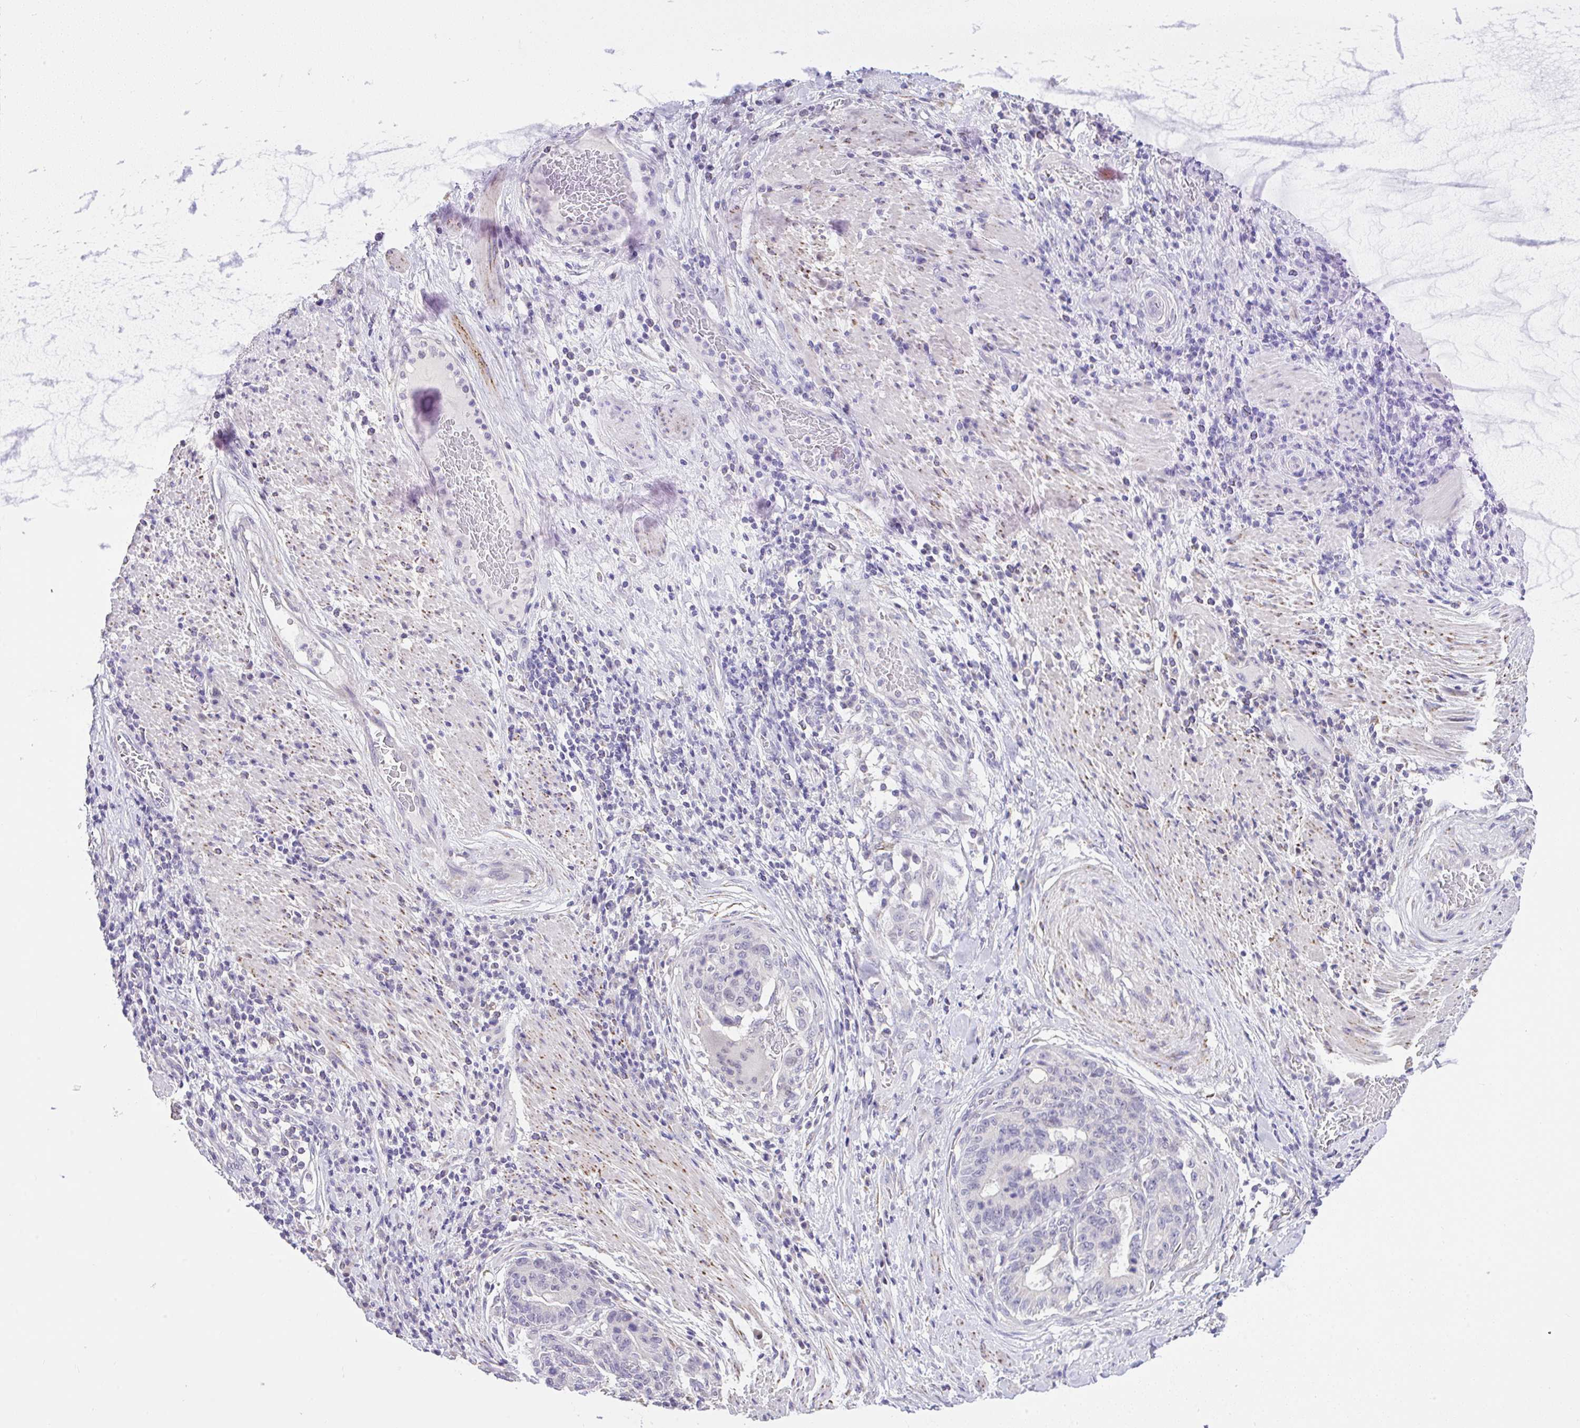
{"staining": {"intensity": "negative", "quantity": "none", "location": "none"}, "tissue": "stomach cancer", "cell_type": "Tumor cells", "image_type": "cancer", "snomed": [{"axis": "morphology", "description": "Normal tissue, NOS"}, {"axis": "morphology", "description": "Adenocarcinoma, NOS"}, {"axis": "topography", "description": "Stomach"}], "caption": "Tumor cells are negative for brown protein staining in stomach adenocarcinoma.", "gene": "CTU1", "patient": {"sex": "female", "age": 64}}